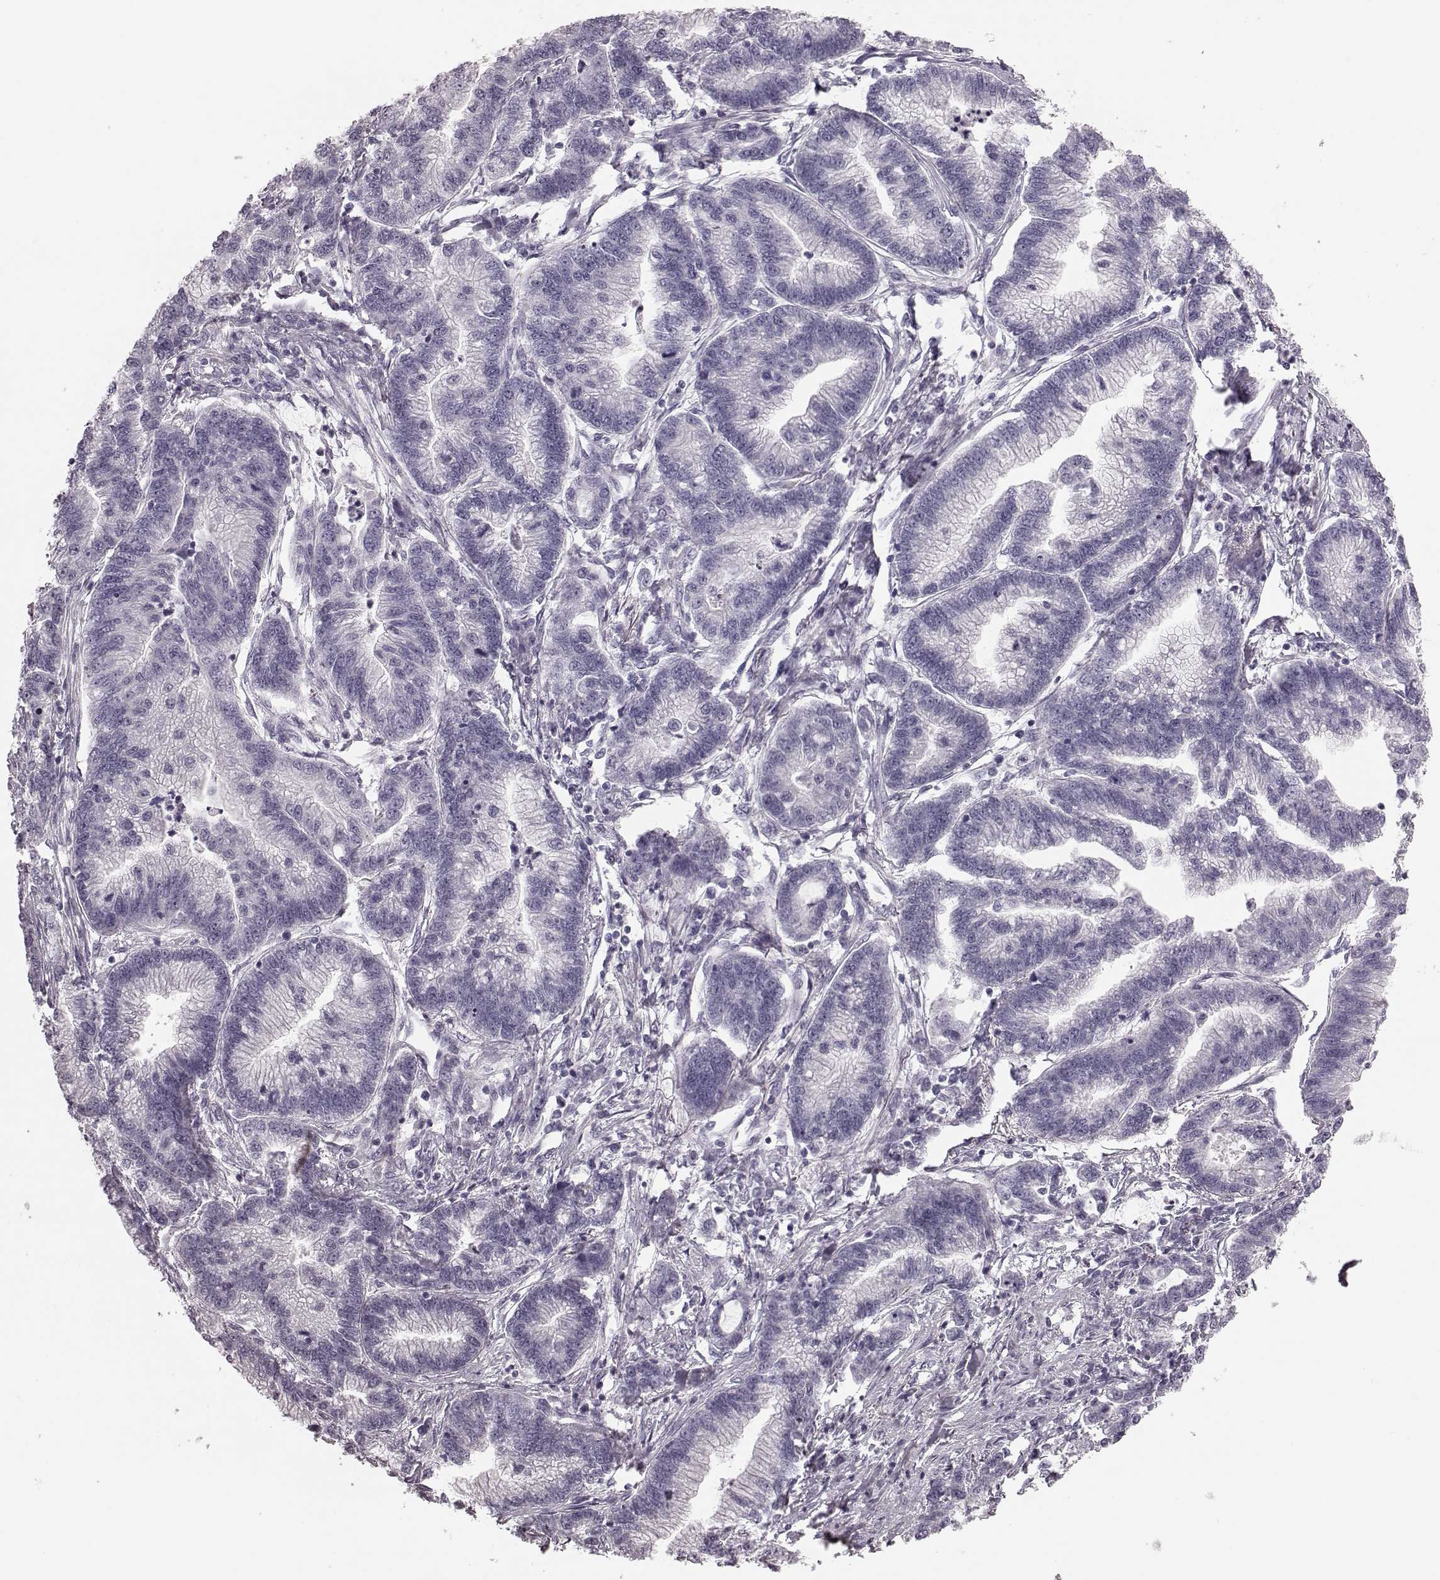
{"staining": {"intensity": "negative", "quantity": "none", "location": "none"}, "tissue": "stomach cancer", "cell_type": "Tumor cells", "image_type": "cancer", "snomed": [{"axis": "morphology", "description": "Adenocarcinoma, NOS"}, {"axis": "topography", "description": "Stomach"}], "caption": "Immunohistochemical staining of stomach cancer (adenocarcinoma) reveals no significant staining in tumor cells.", "gene": "ZNF433", "patient": {"sex": "male", "age": 83}}